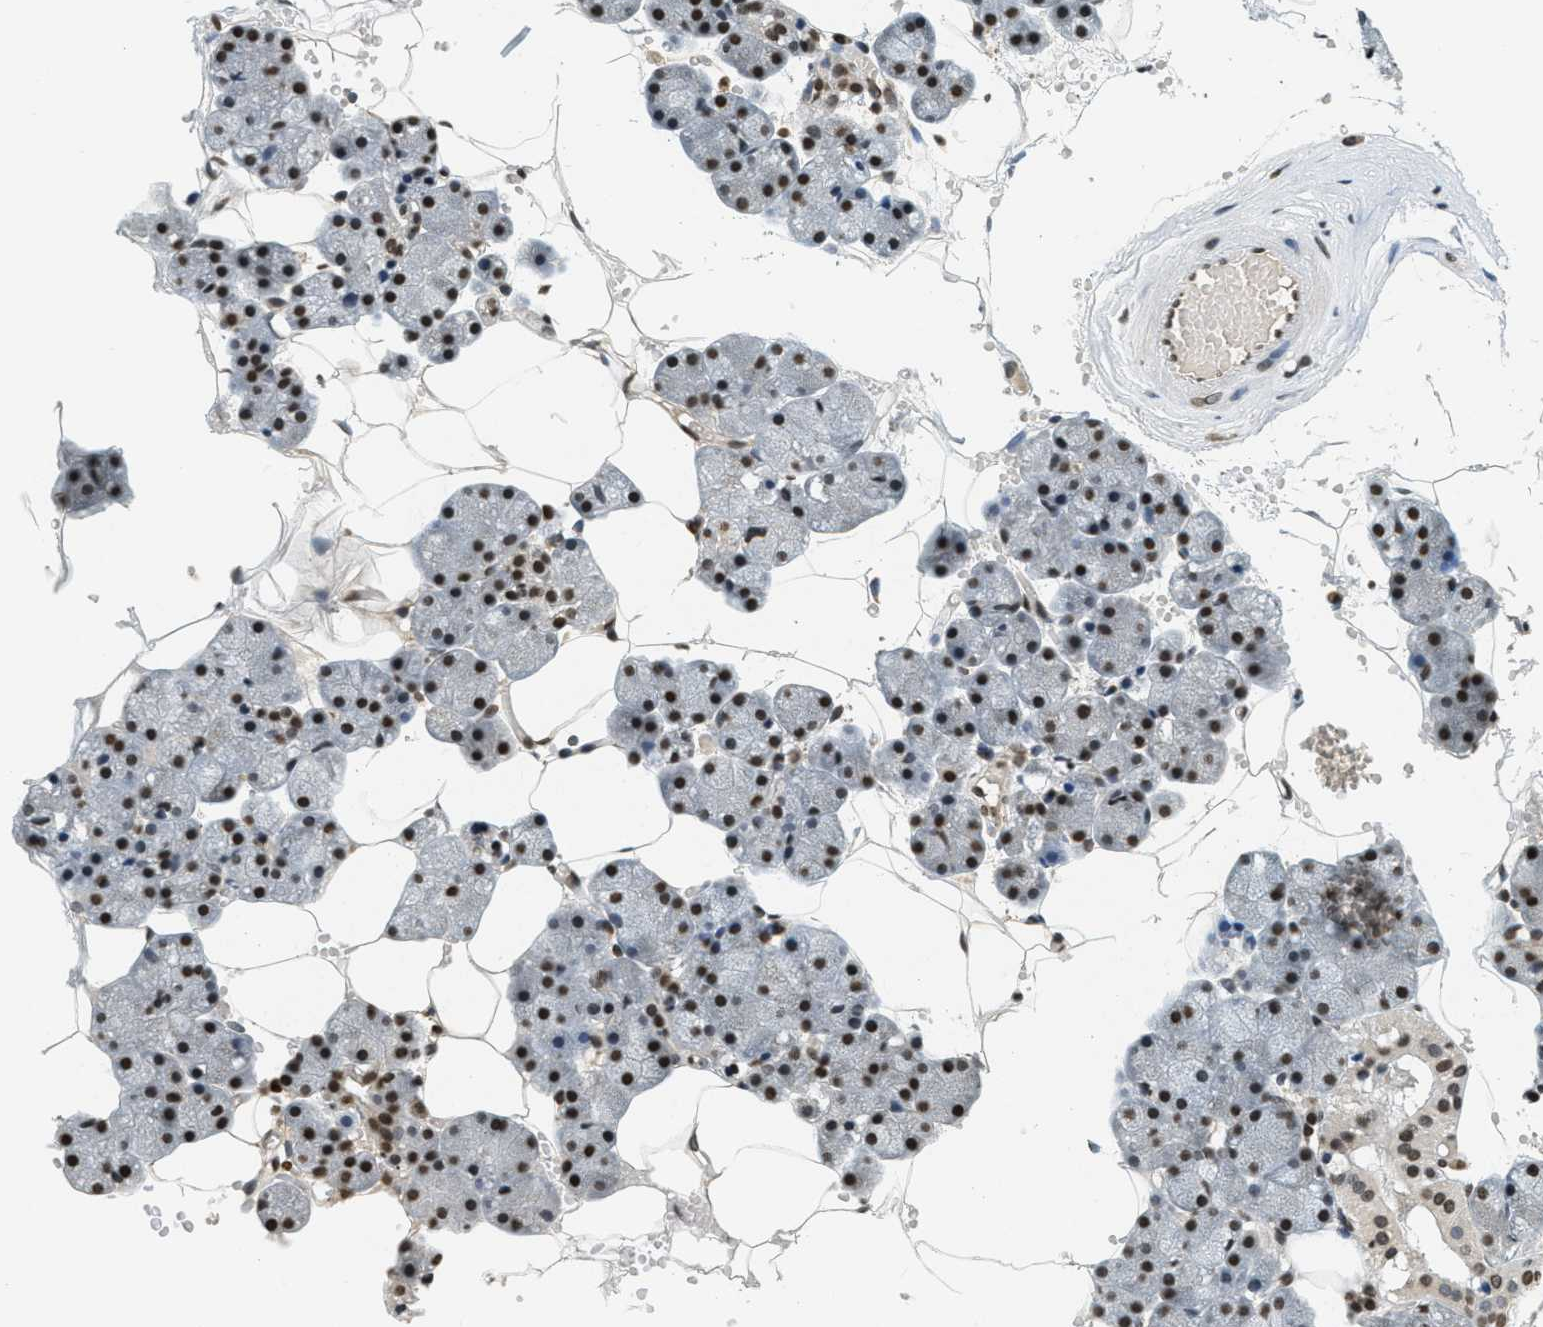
{"staining": {"intensity": "strong", "quantity": ">75%", "location": "nuclear"}, "tissue": "salivary gland", "cell_type": "Glandular cells", "image_type": "normal", "snomed": [{"axis": "morphology", "description": "Normal tissue, NOS"}, {"axis": "topography", "description": "Salivary gland"}], "caption": "Immunohistochemistry (IHC) photomicrograph of benign salivary gland stained for a protein (brown), which displays high levels of strong nuclear staining in approximately >75% of glandular cells.", "gene": "LDB2", "patient": {"sex": "male", "age": 62}}